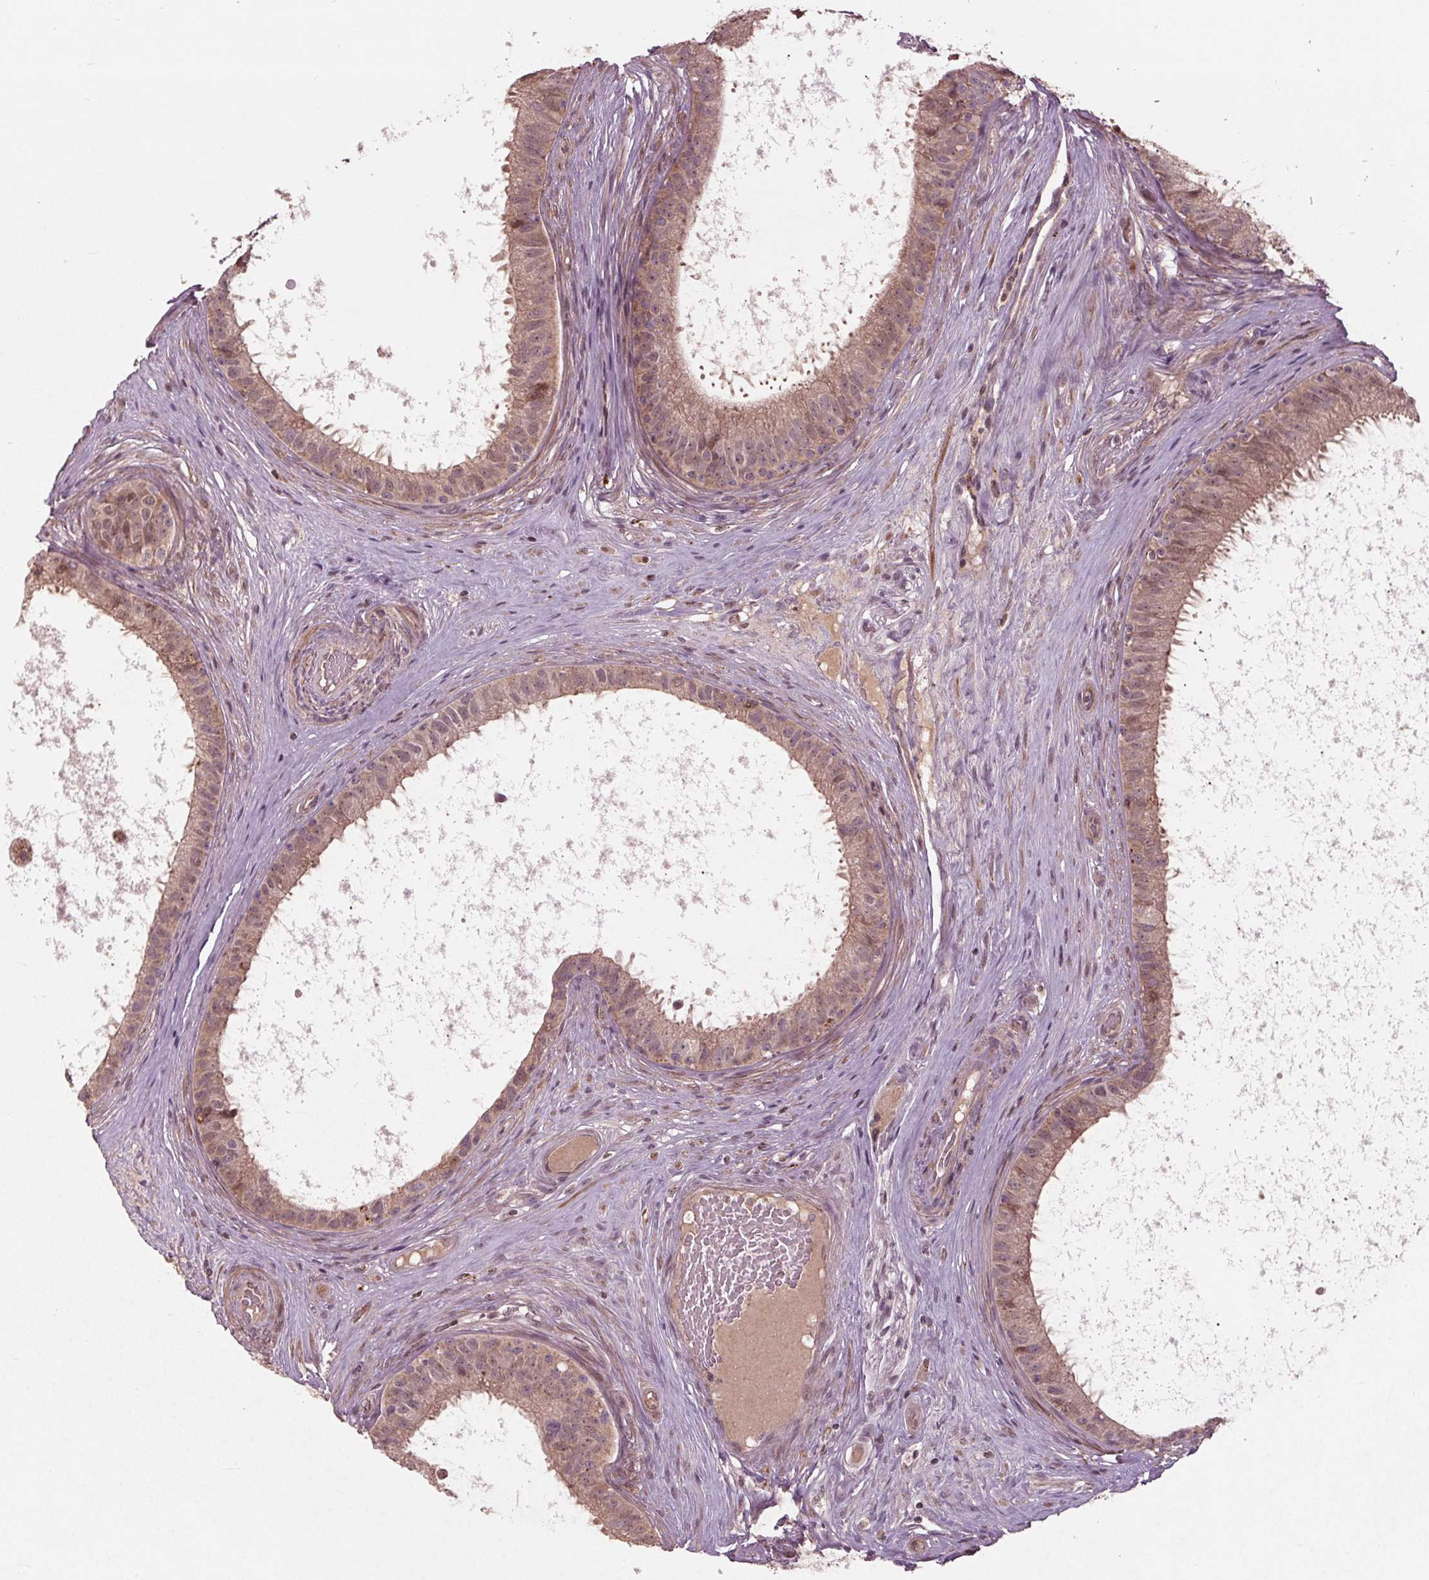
{"staining": {"intensity": "weak", "quantity": "25%-75%", "location": "cytoplasmic/membranous"}, "tissue": "epididymis", "cell_type": "Glandular cells", "image_type": "normal", "snomed": [{"axis": "morphology", "description": "Normal tissue, NOS"}, {"axis": "topography", "description": "Epididymis"}], "caption": "There is low levels of weak cytoplasmic/membranous staining in glandular cells of unremarkable epididymis, as demonstrated by immunohistochemical staining (brown color).", "gene": "CDKL4", "patient": {"sex": "male", "age": 59}}